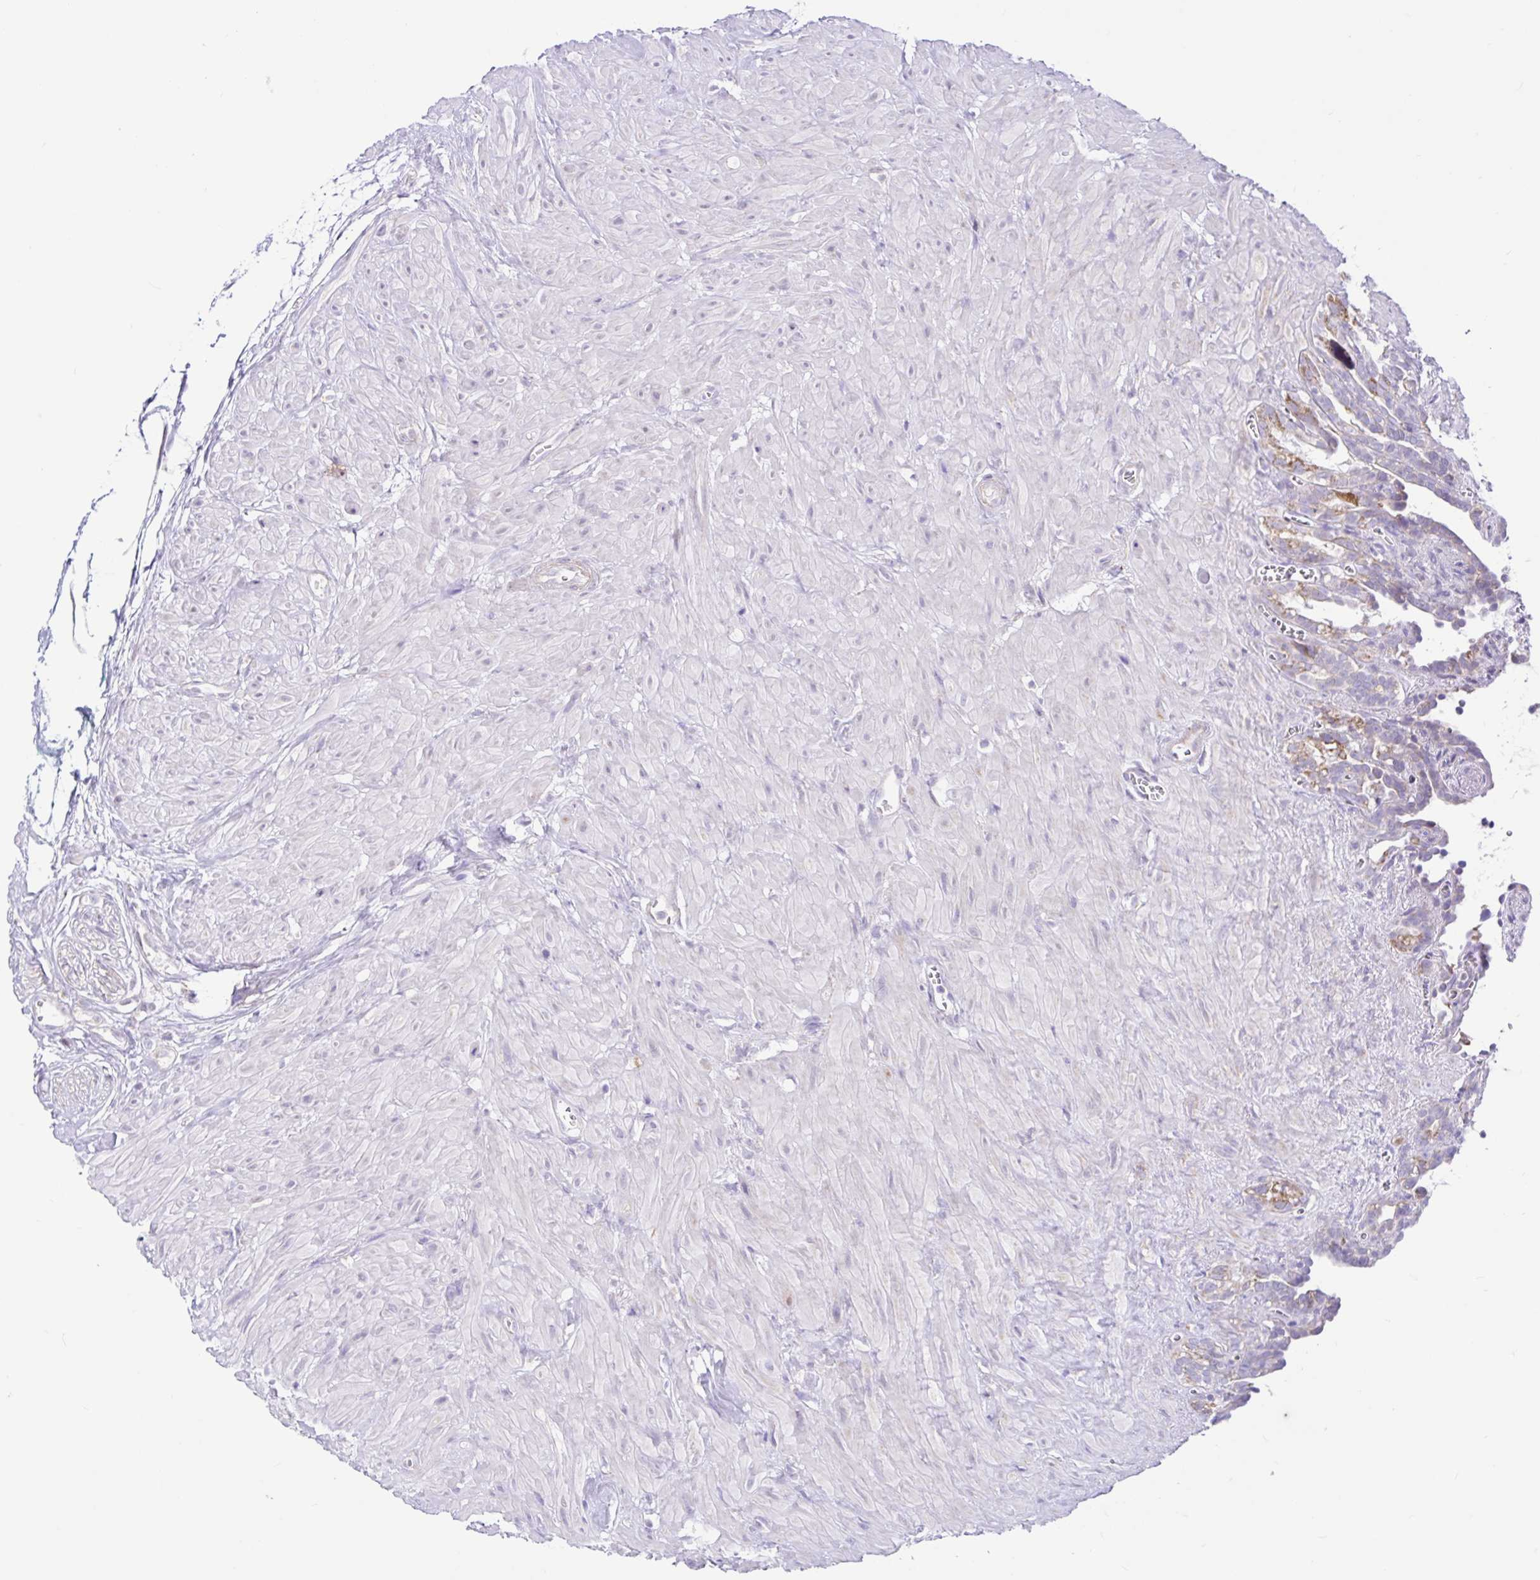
{"staining": {"intensity": "moderate", "quantity": ">75%", "location": "cytoplasmic/membranous"}, "tissue": "seminal vesicle", "cell_type": "Glandular cells", "image_type": "normal", "snomed": [{"axis": "morphology", "description": "Normal tissue, NOS"}, {"axis": "topography", "description": "Seminal veicle"}], "caption": "Normal seminal vesicle reveals moderate cytoplasmic/membranous staining in approximately >75% of glandular cells (DAB (3,3'-diaminobenzidine) IHC with brightfield microscopy, high magnification)..", "gene": "NDUFS2", "patient": {"sex": "male", "age": 76}}